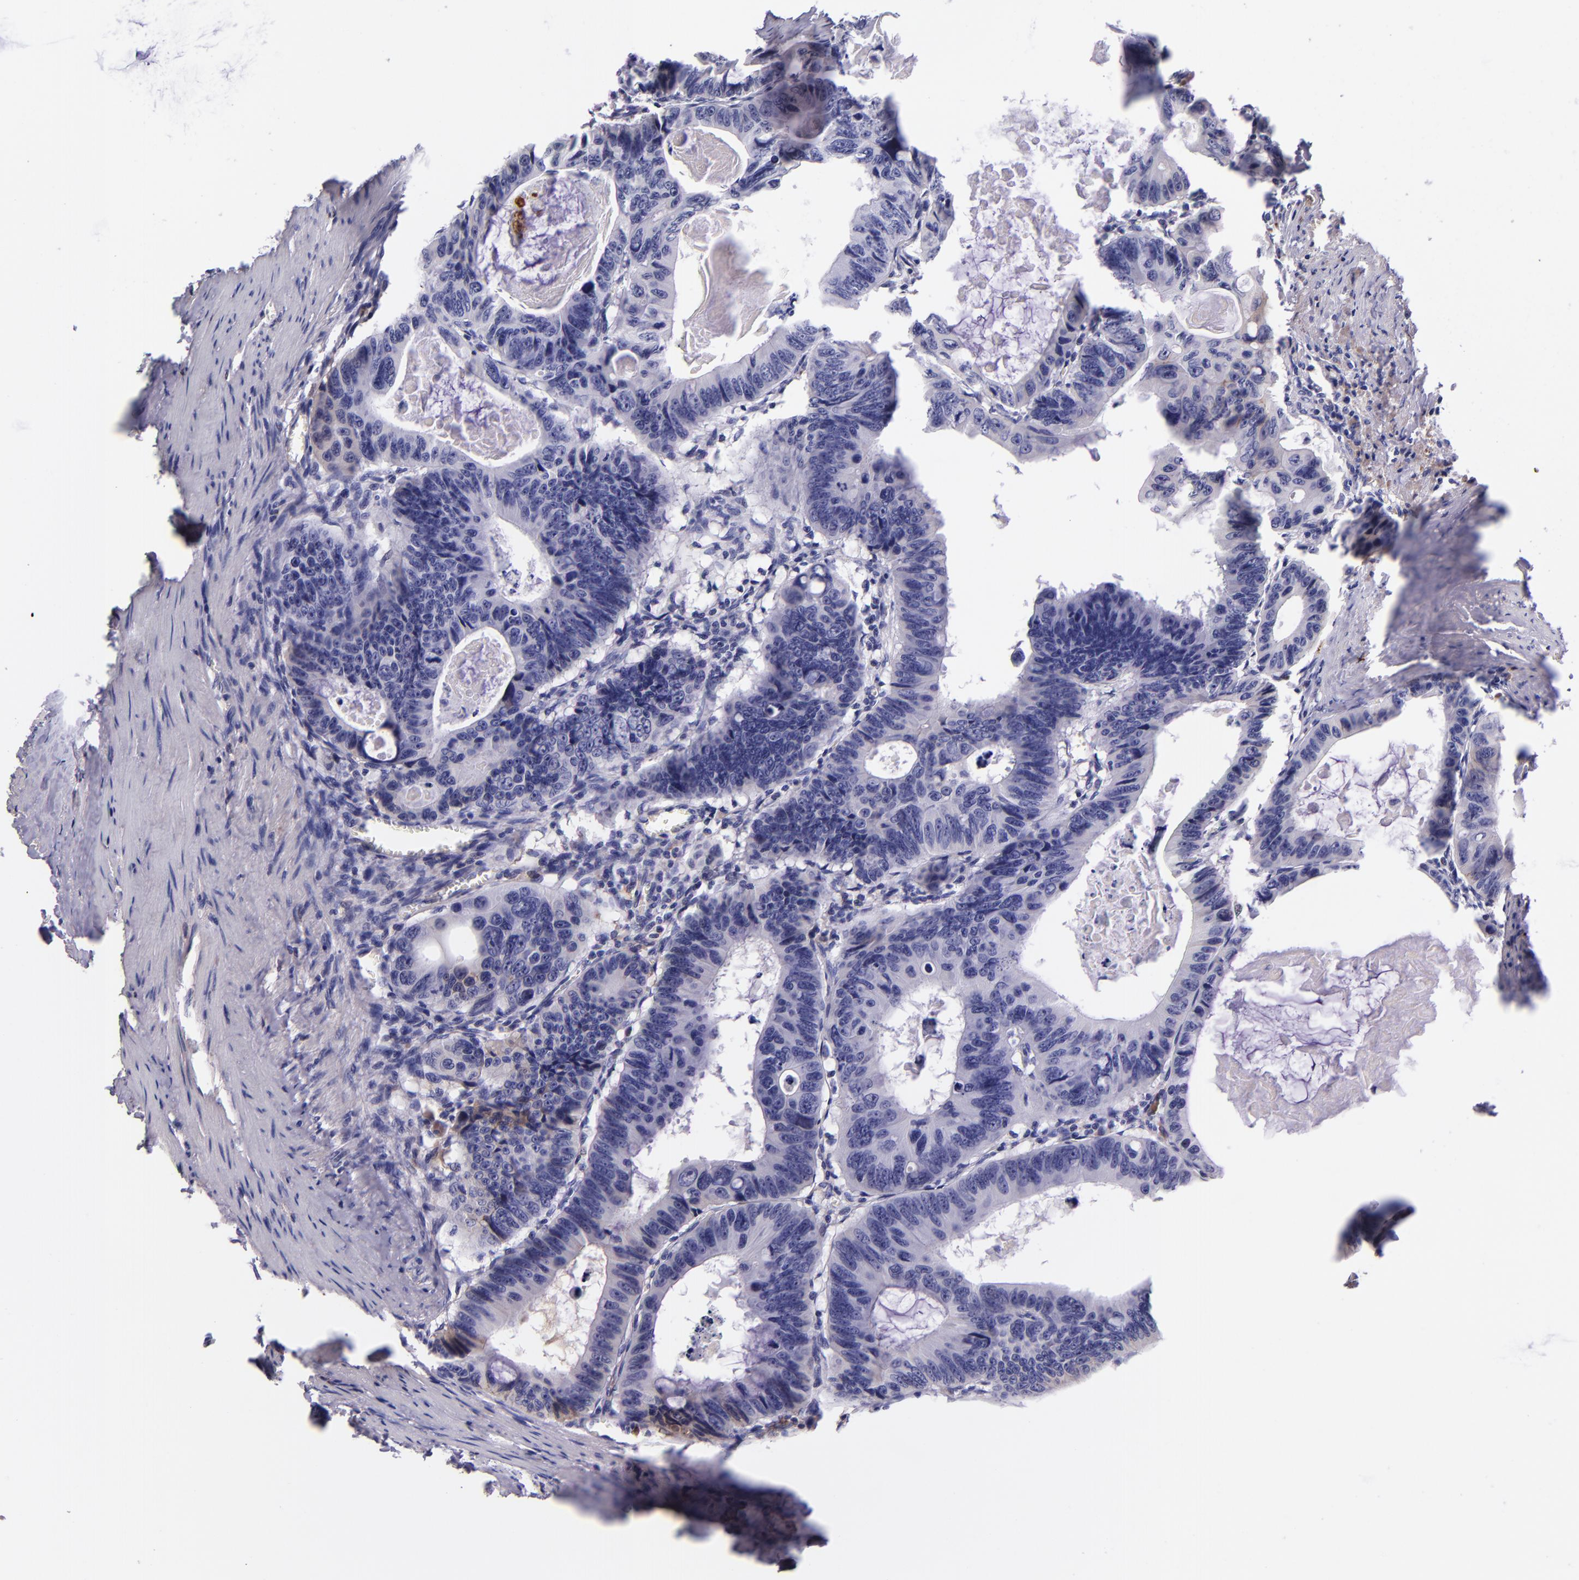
{"staining": {"intensity": "negative", "quantity": "none", "location": "none"}, "tissue": "colorectal cancer", "cell_type": "Tumor cells", "image_type": "cancer", "snomed": [{"axis": "morphology", "description": "Adenocarcinoma, NOS"}, {"axis": "topography", "description": "Colon"}], "caption": "Image shows no significant protein staining in tumor cells of colorectal cancer (adenocarcinoma). Nuclei are stained in blue.", "gene": "KNG1", "patient": {"sex": "female", "age": 55}}